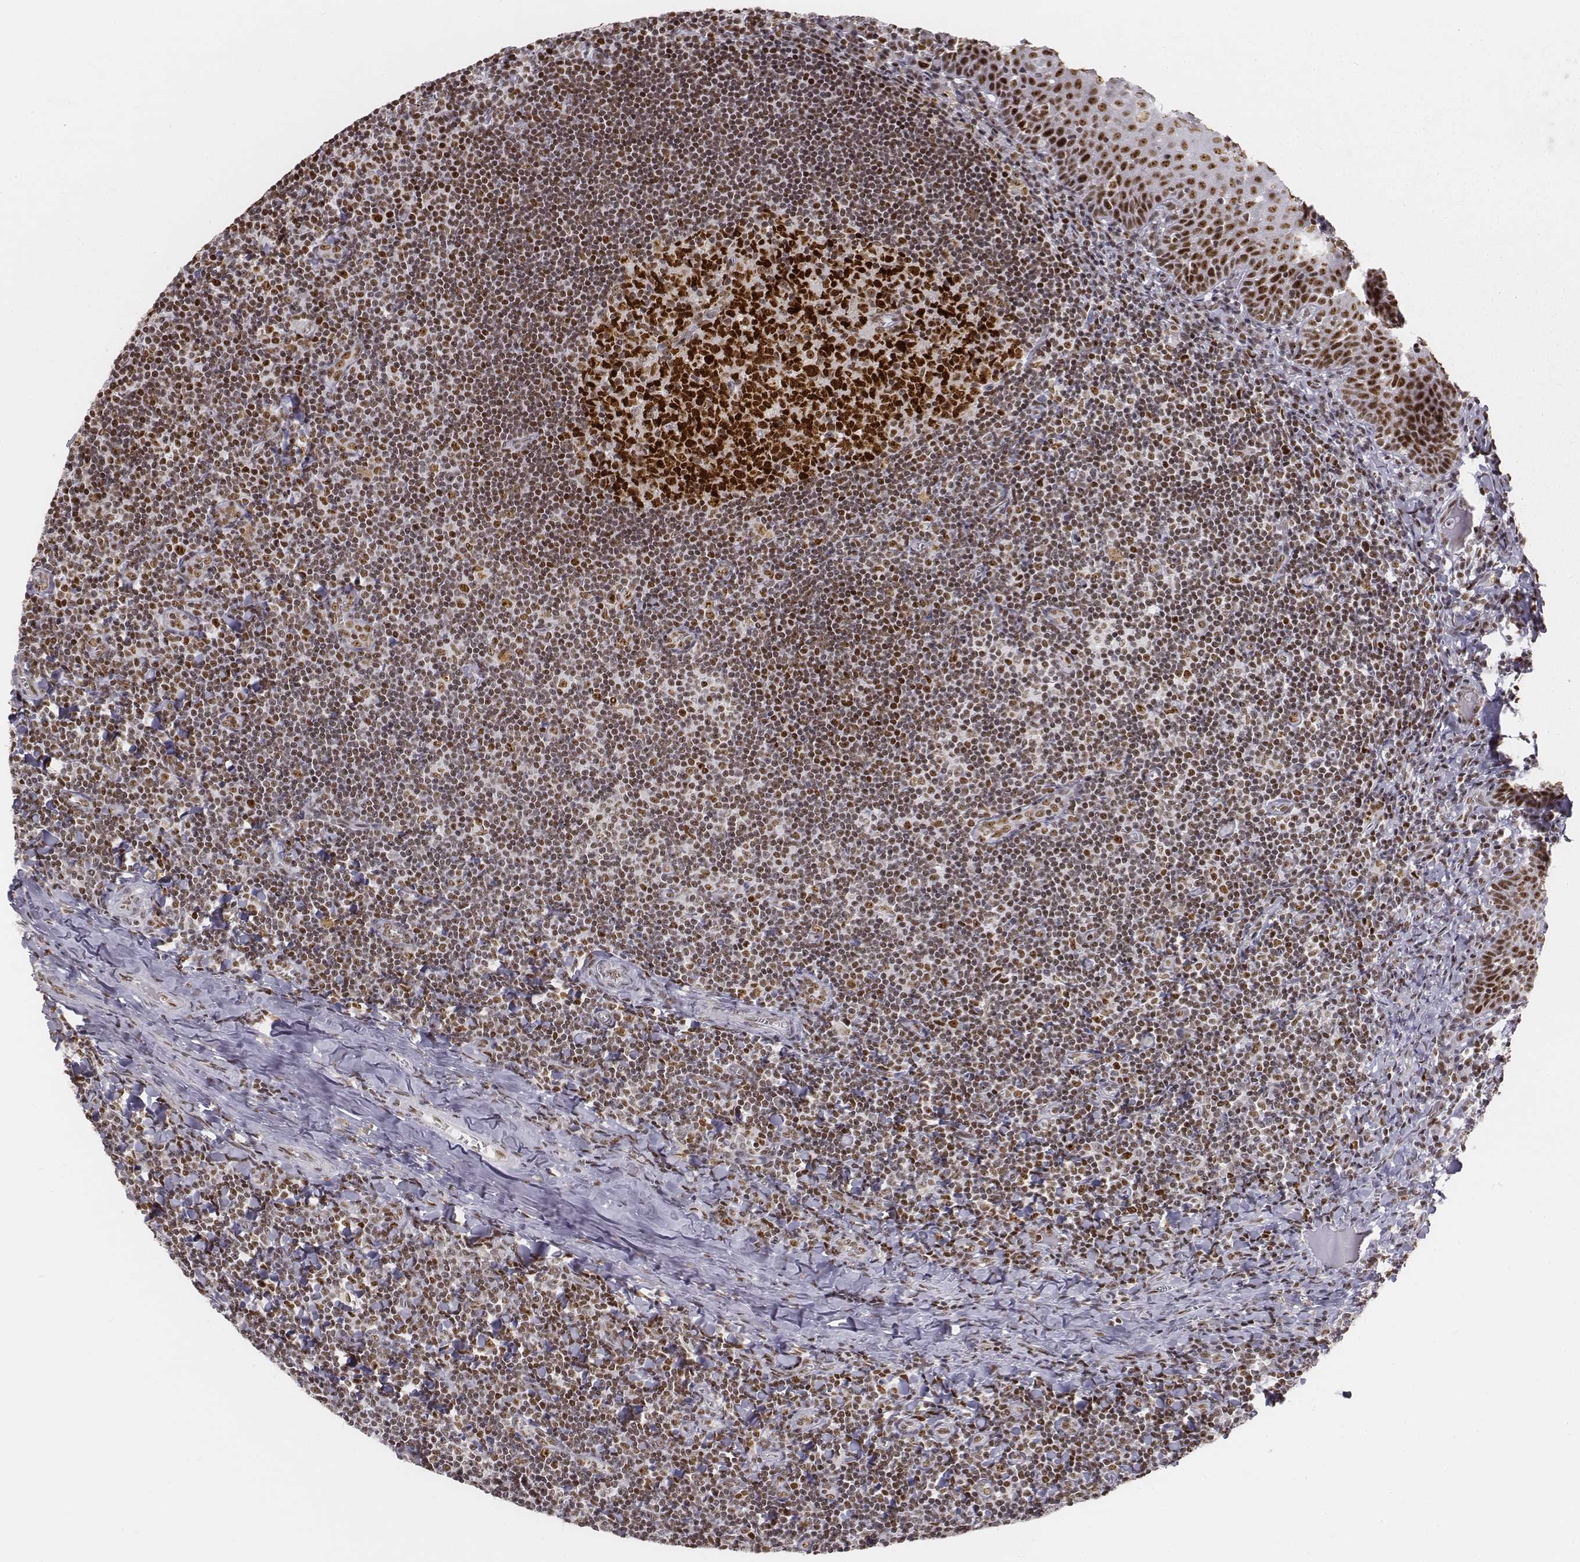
{"staining": {"intensity": "strong", "quantity": ">75%", "location": "nuclear"}, "tissue": "tonsil", "cell_type": "Germinal center cells", "image_type": "normal", "snomed": [{"axis": "morphology", "description": "Normal tissue, NOS"}, {"axis": "morphology", "description": "Inflammation, NOS"}, {"axis": "topography", "description": "Tonsil"}], "caption": "High-power microscopy captured an IHC image of unremarkable tonsil, revealing strong nuclear staining in about >75% of germinal center cells. Using DAB (brown) and hematoxylin (blue) stains, captured at high magnification using brightfield microscopy.", "gene": "PHF6", "patient": {"sex": "female", "age": 31}}